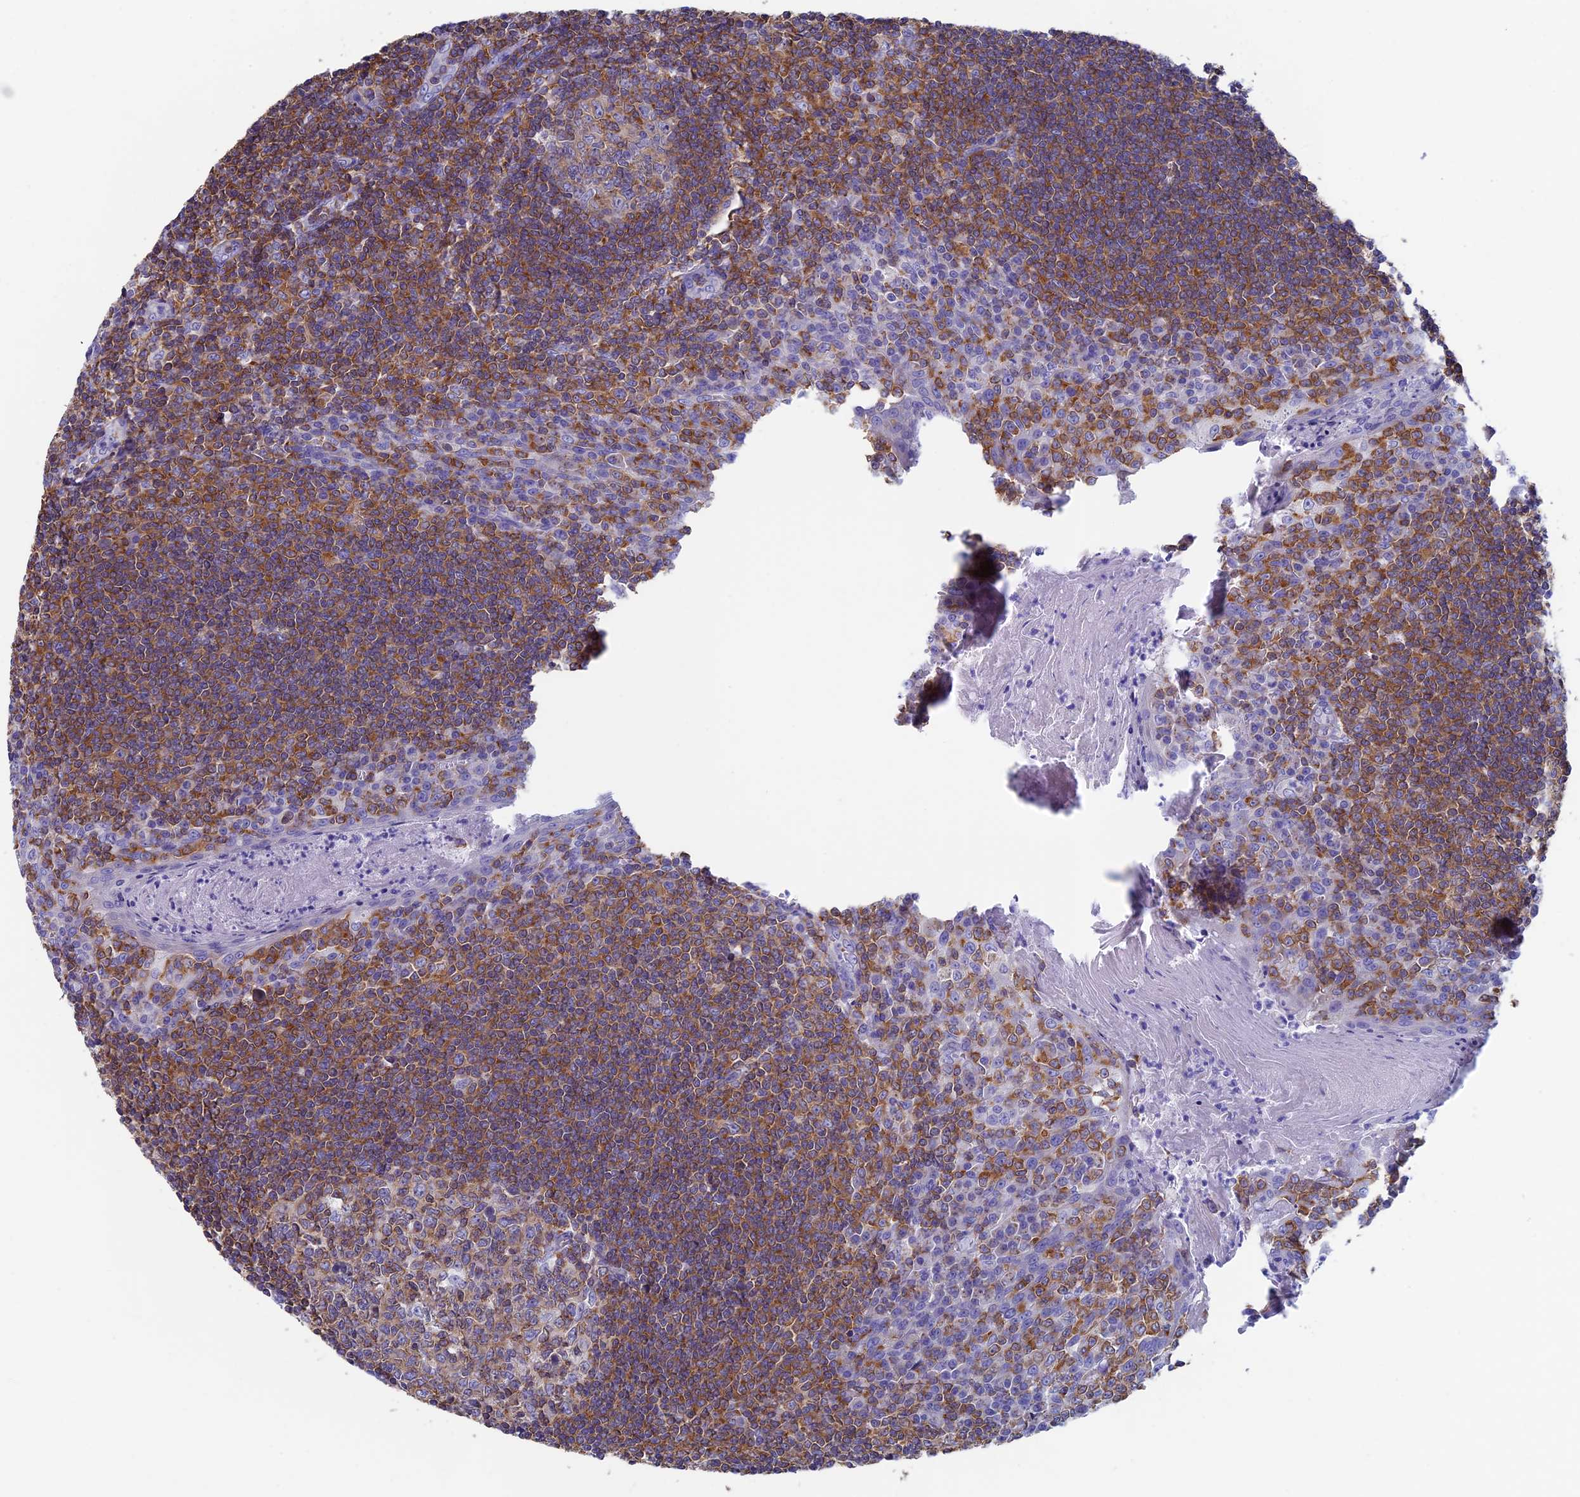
{"staining": {"intensity": "moderate", "quantity": "25%-75%", "location": "cytoplasmic/membranous"}, "tissue": "tonsil", "cell_type": "Germinal center cells", "image_type": "normal", "snomed": [{"axis": "morphology", "description": "Normal tissue, NOS"}, {"axis": "topography", "description": "Tonsil"}], "caption": "A photomicrograph of human tonsil stained for a protein shows moderate cytoplasmic/membranous brown staining in germinal center cells.", "gene": "SEPTIN1", "patient": {"sex": "male", "age": 27}}